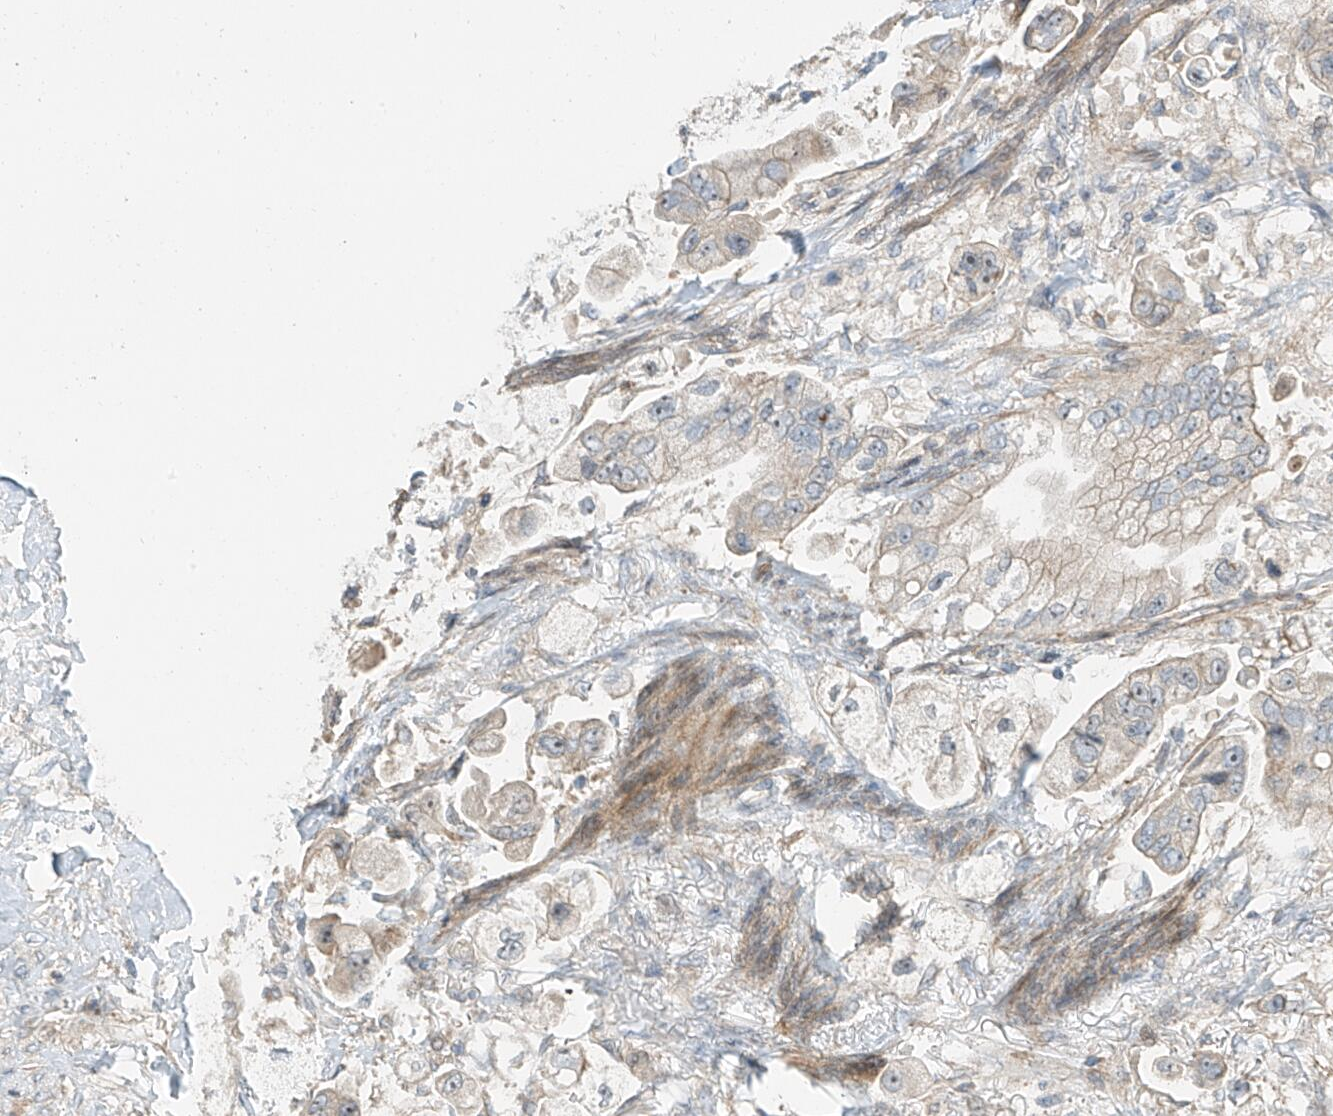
{"staining": {"intensity": "weak", "quantity": "<25%", "location": "cytoplasmic/membranous"}, "tissue": "stomach cancer", "cell_type": "Tumor cells", "image_type": "cancer", "snomed": [{"axis": "morphology", "description": "Adenocarcinoma, NOS"}, {"axis": "topography", "description": "Stomach"}], "caption": "Immunohistochemistry of human adenocarcinoma (stomach) reveals no positivity in tumor cells.", "gene": "ENTR1", "patient": {"sex": "male", "age": 62}}